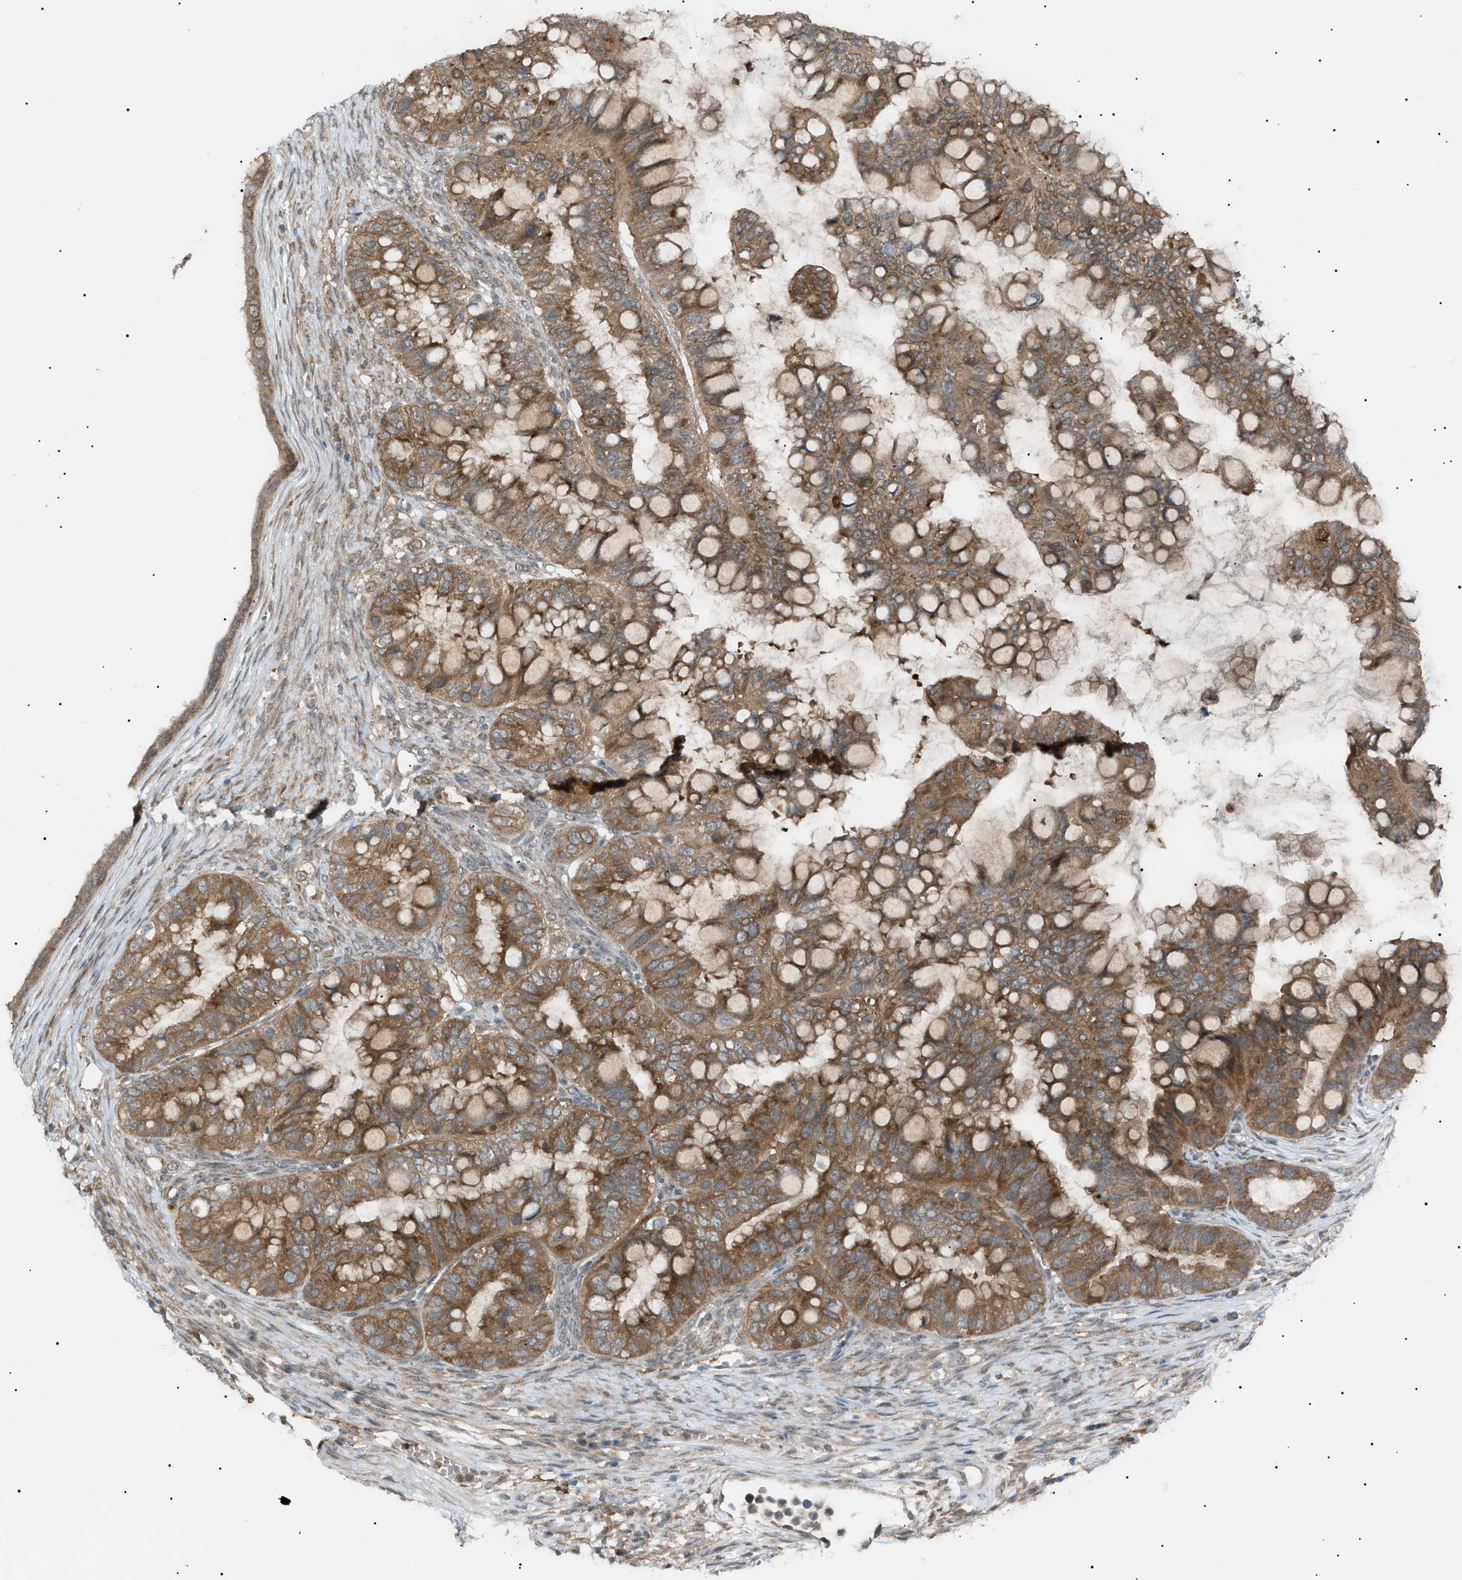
{"staining": {"intensity": "moderate", "quantity": ">75%", "location": "cytoplasmic/membranous"}, "tissue": "ovarian cancer", "cell_type": "Tumor cells", "image_type": "cancer", "snomed": [{"axis": "morphology", "description": "Cystadenocarcinoma, mucinous, NOS"}, {"axis": "topography", "description": "Ovary"}], "caption": "Human mucinous cystadenocarcinoma (ovarian) stained with a protein marker exhibits moderate staining in tumor cells.", "gene": "LPIN2", "patient": {"sex": "female", "age": 80}}